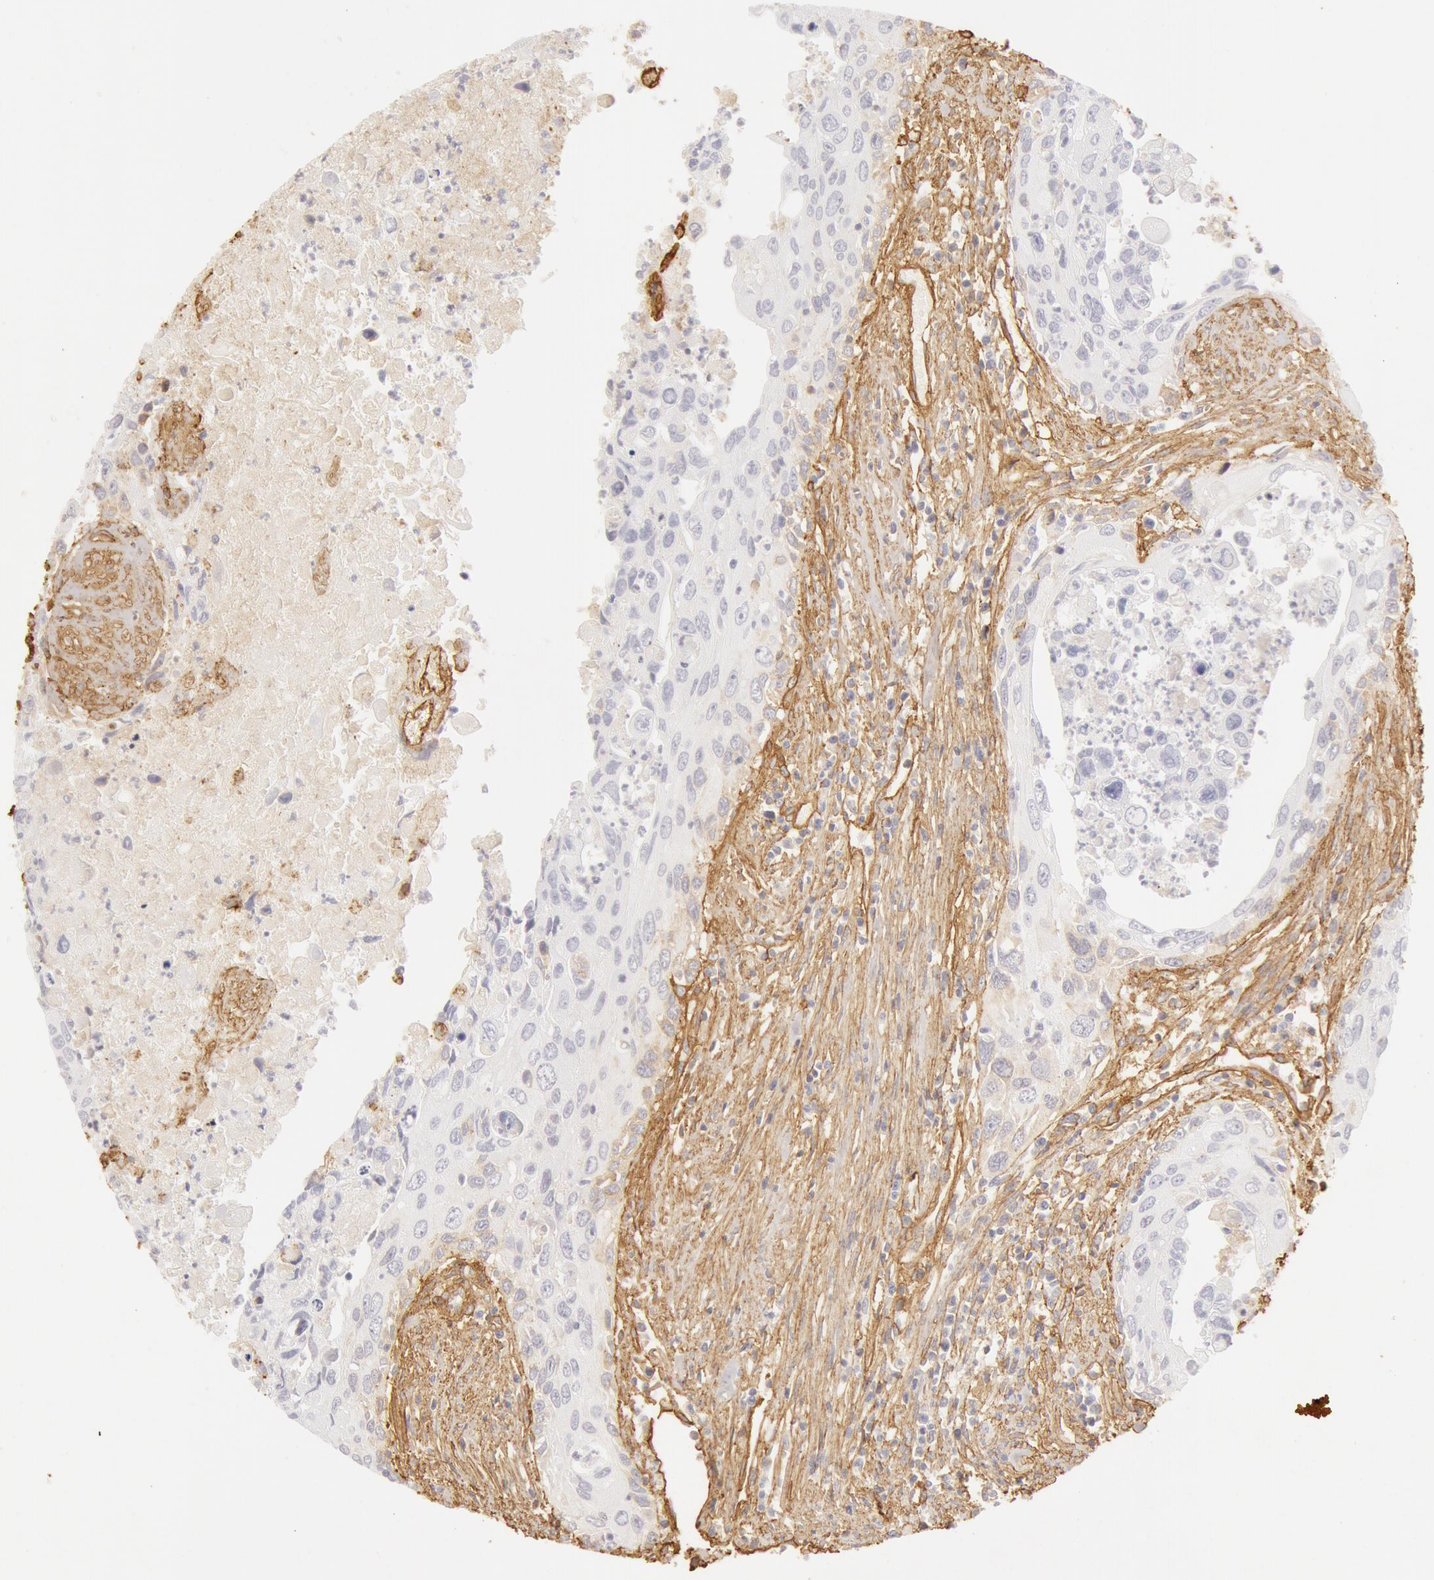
{"staining": {"intensity": "negative", "quantity": "none", "location": "none"}, "tissue": "urothelial cancer", "cell_type": "Tumor cells", "image_type": "cancer", "snomed": [{"axis": "morphology", "description": "Urothelial carcinoma, High grade"}, {"axis": "topography", "description": "Urinary bladder"}], "caption": "Tumor cells show no significant positivity in urothelial cancer.", "gene": "COL4A1", "patient": {"sex": "male", "age": 71}}